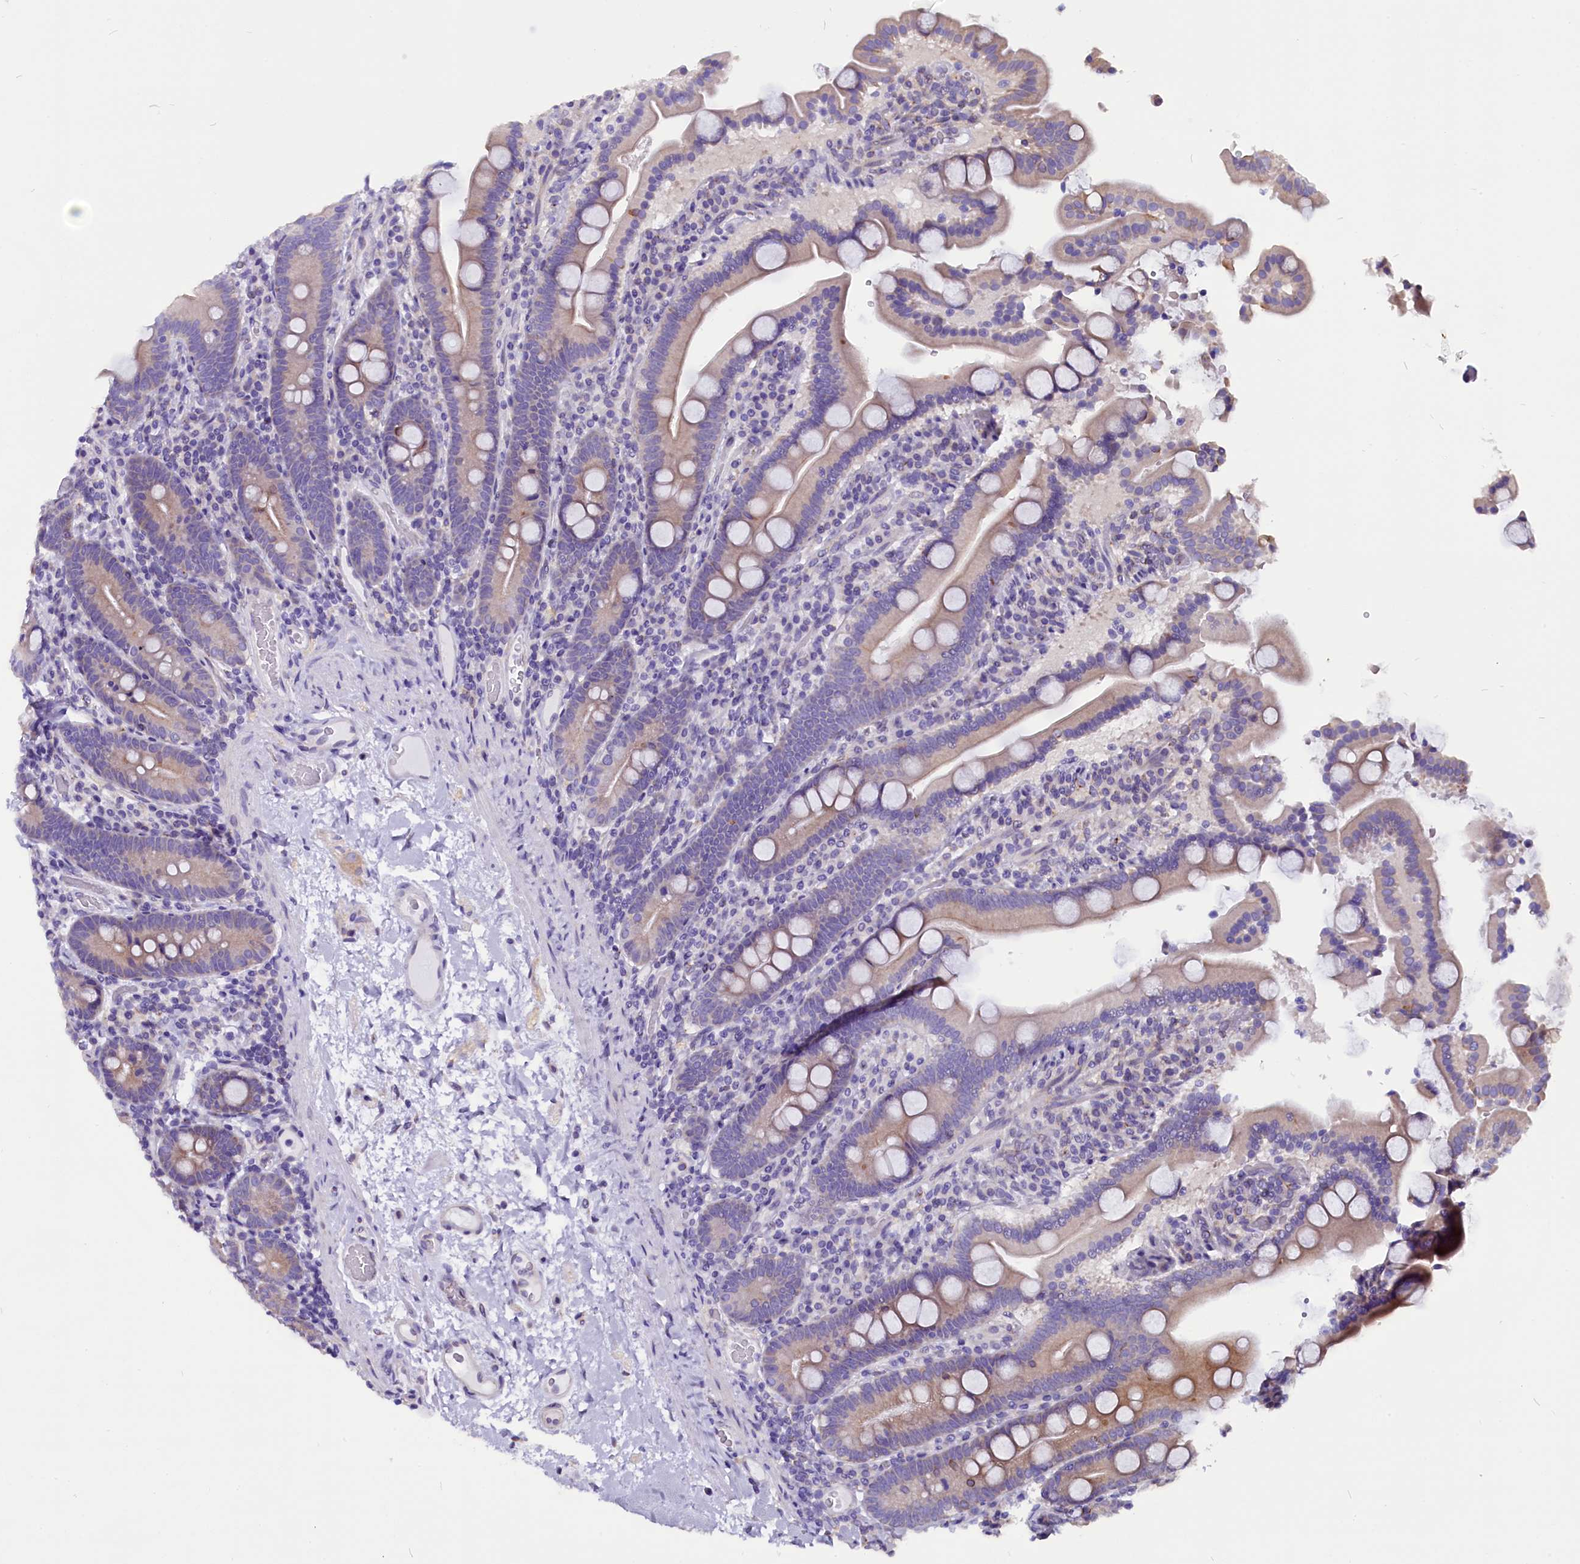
{"staining": {"intensity": "moderate", "quantity": "<25%", "location": "cytoplasmic/membranous"}, "tissue": "duodenum", "cell_type": "Glandular cells", "image_type": "normal", "snomed": [{"axis": "morphology", "description": "Normal tissue, NOS"}, {"axis": "topography", "description": "Duodenum"}], "caption": "Duodenum was stained to show a protein in brown. There is low levels of moderate cytoplasmic/membranous positivity in approximately <25% of glandular cells. Using DAB (brown) and hematoxylin (blue) stains, captured at high magnification using brightfield microscopy.", "gene": "CEP170", "patient": {"sex": "male", "age": 55}}